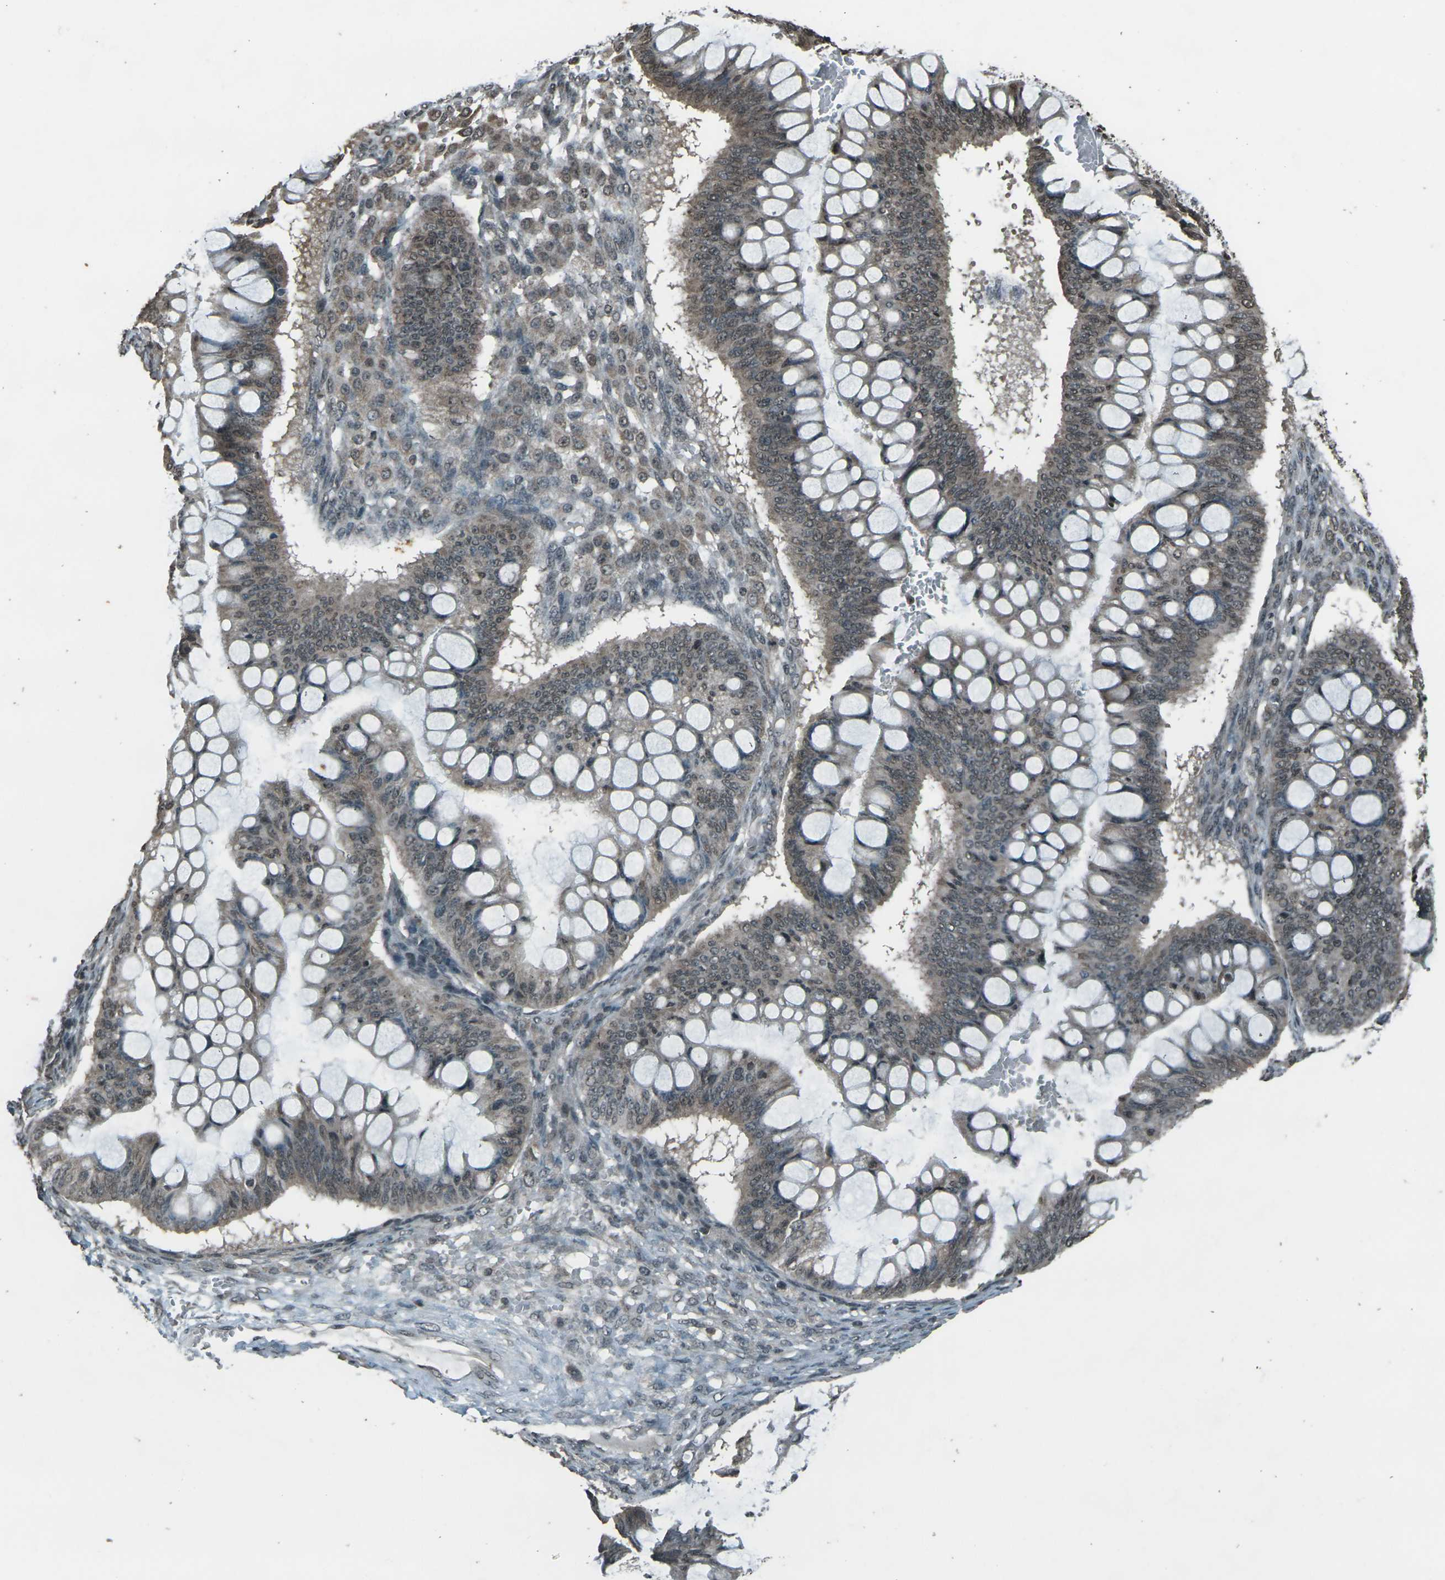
{"staining": {"intensity": "moderate", "quantity": ">75%", "location": "cytoplasmic/membranous,nuclear"}, "tissue": "ovarian cancer", "cell_type": "Tumor cells", "image_type": "cancer", "snomed": [{"axis": "morphology", "description": "Cystadenocarcinoma, mucinous, NOS"}, {"axis": "topography", "description": "Ovary"}], "caption": "A histopathology image showing moderate cytoplasmic/membranous and nuclear positivity in approximately >75% of tumor cells in ovarian cancer (mucinous cystadenocarcinoma), as visualized by brown immunohistochemical staining.", "gene": "PRPF8", "patient": {"sex": "female", "age": 73}}